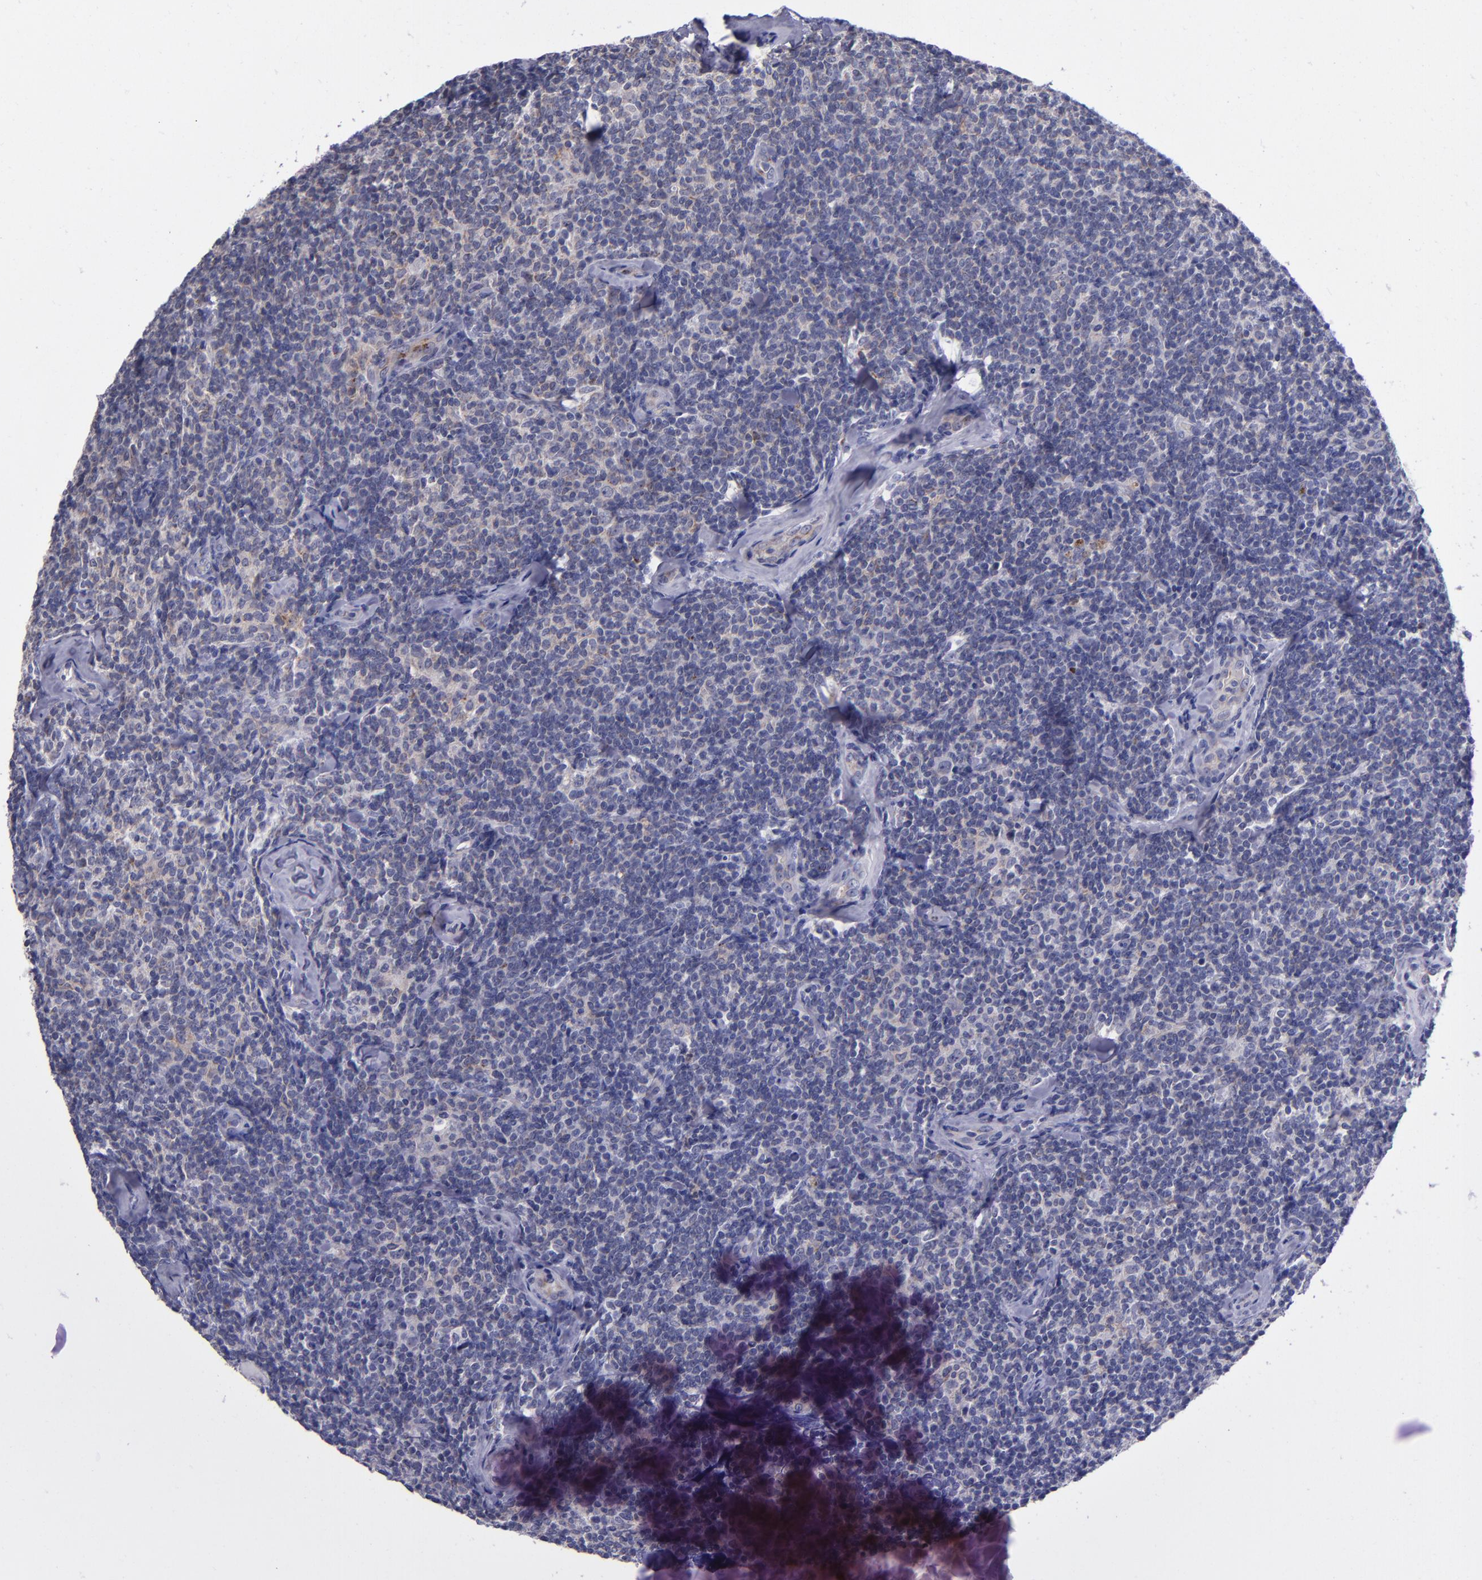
{"staining": {"intensity": "weak", "quantity": "<25%", "location": "cytoplasmic/membranous"}, "tissue": "lymphoma", "cell_type": "Tumor cells", "image_type": "cancer", "snomed": [{"axis": "morphology", "description": "Malignant lymphoma, non-Hodgkin's type, Low grade"}, {"axis": "topography", "description": "Lymph node"}], "caption": "IHC micrograph of neoplastic tissue: human lymphoma stained with DAB (3,3'-diaminobenzidine) displays no significant protein expression in tumor cells.", "gene": "RAB41", "patient": {"sex": "female", "age": 56}}